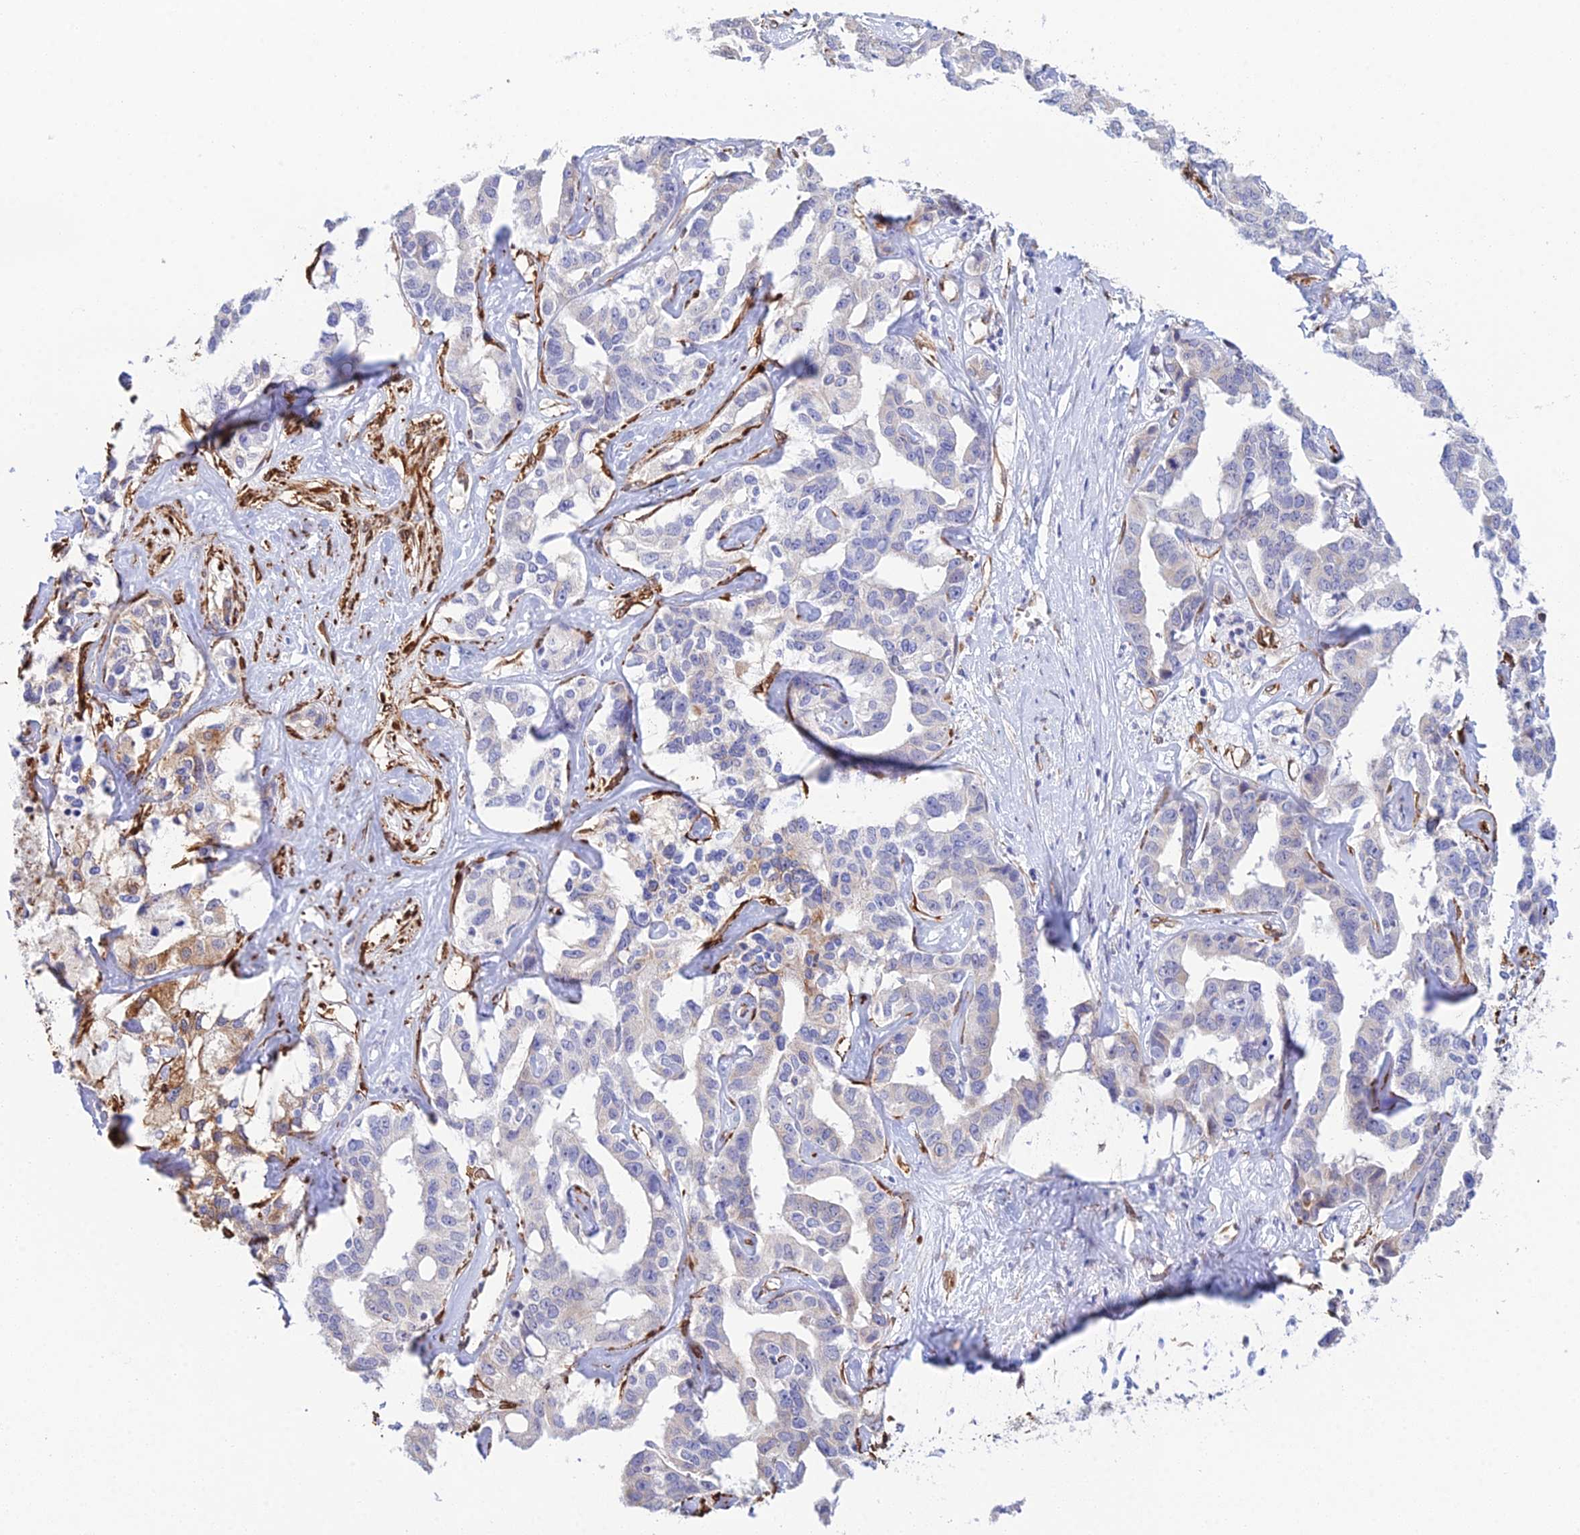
{"staining": {"intensity": "negative", "quantity": "none", "location": "none"}, "tissue": "liver cancer", "cell_type": "Tumor cells", "image_type": "cancer", "snomed": [{"axis": "morphology", "description": "Cholangiocarcinoma"}, {"axis": "topography", "description": "Liver"}], "caption": "Immunohistochemistry histopathology image of neoplastic tissue: cholangiocarcinoma (liver) stained with DAB reveals no significant protein positivity in tumor cells. (Stains: DAB (3,3'-diaminobenzidine) IHC with hematoxylin counter stain, Microscopy: brightfield microscopy at high magnification).", "gene": "MXRA7", "patient": {"sex": "male", "age": 59}}